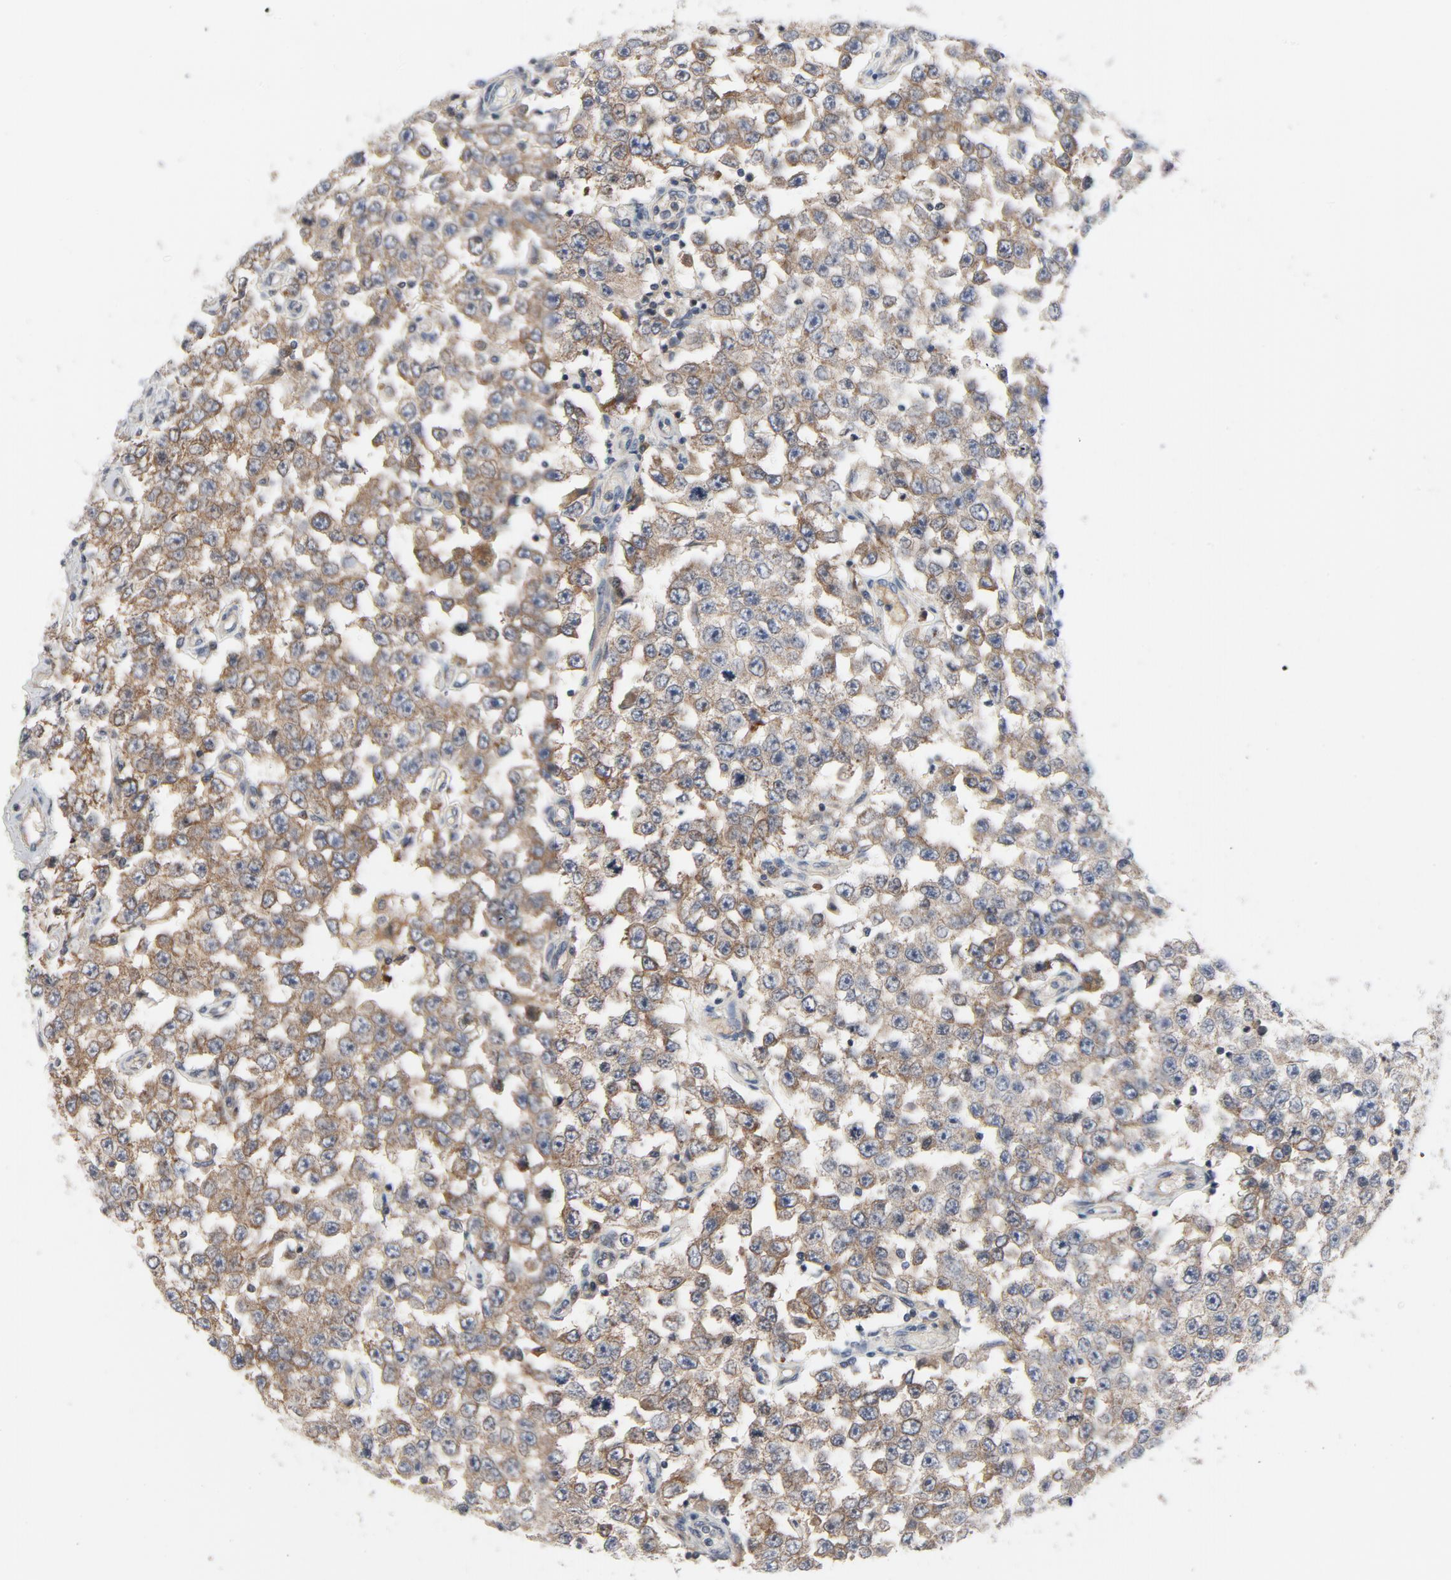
{"staining": {"intensity": "moderate", "quantity": ">75%", "location": "cytoplasmic/membranous"}, "tissue": "testis cancer", "cell_type": "Tumor cells", "image_type": "cancer", "snomed": [{"axis": "morphology", "description": "Seminoma, NOS"}, {"axis": "topography", "description": "Testis"}], "caption": "Seminoma (testis) stained for a protein demonstrates moderate cytoplasmic/membranous positivity in tumor cells. (DAB IHC, brown staining for protein, blue staining for nuclei).", "gene": "TSG101", "patient": {"sex": "male", "age": 52}}